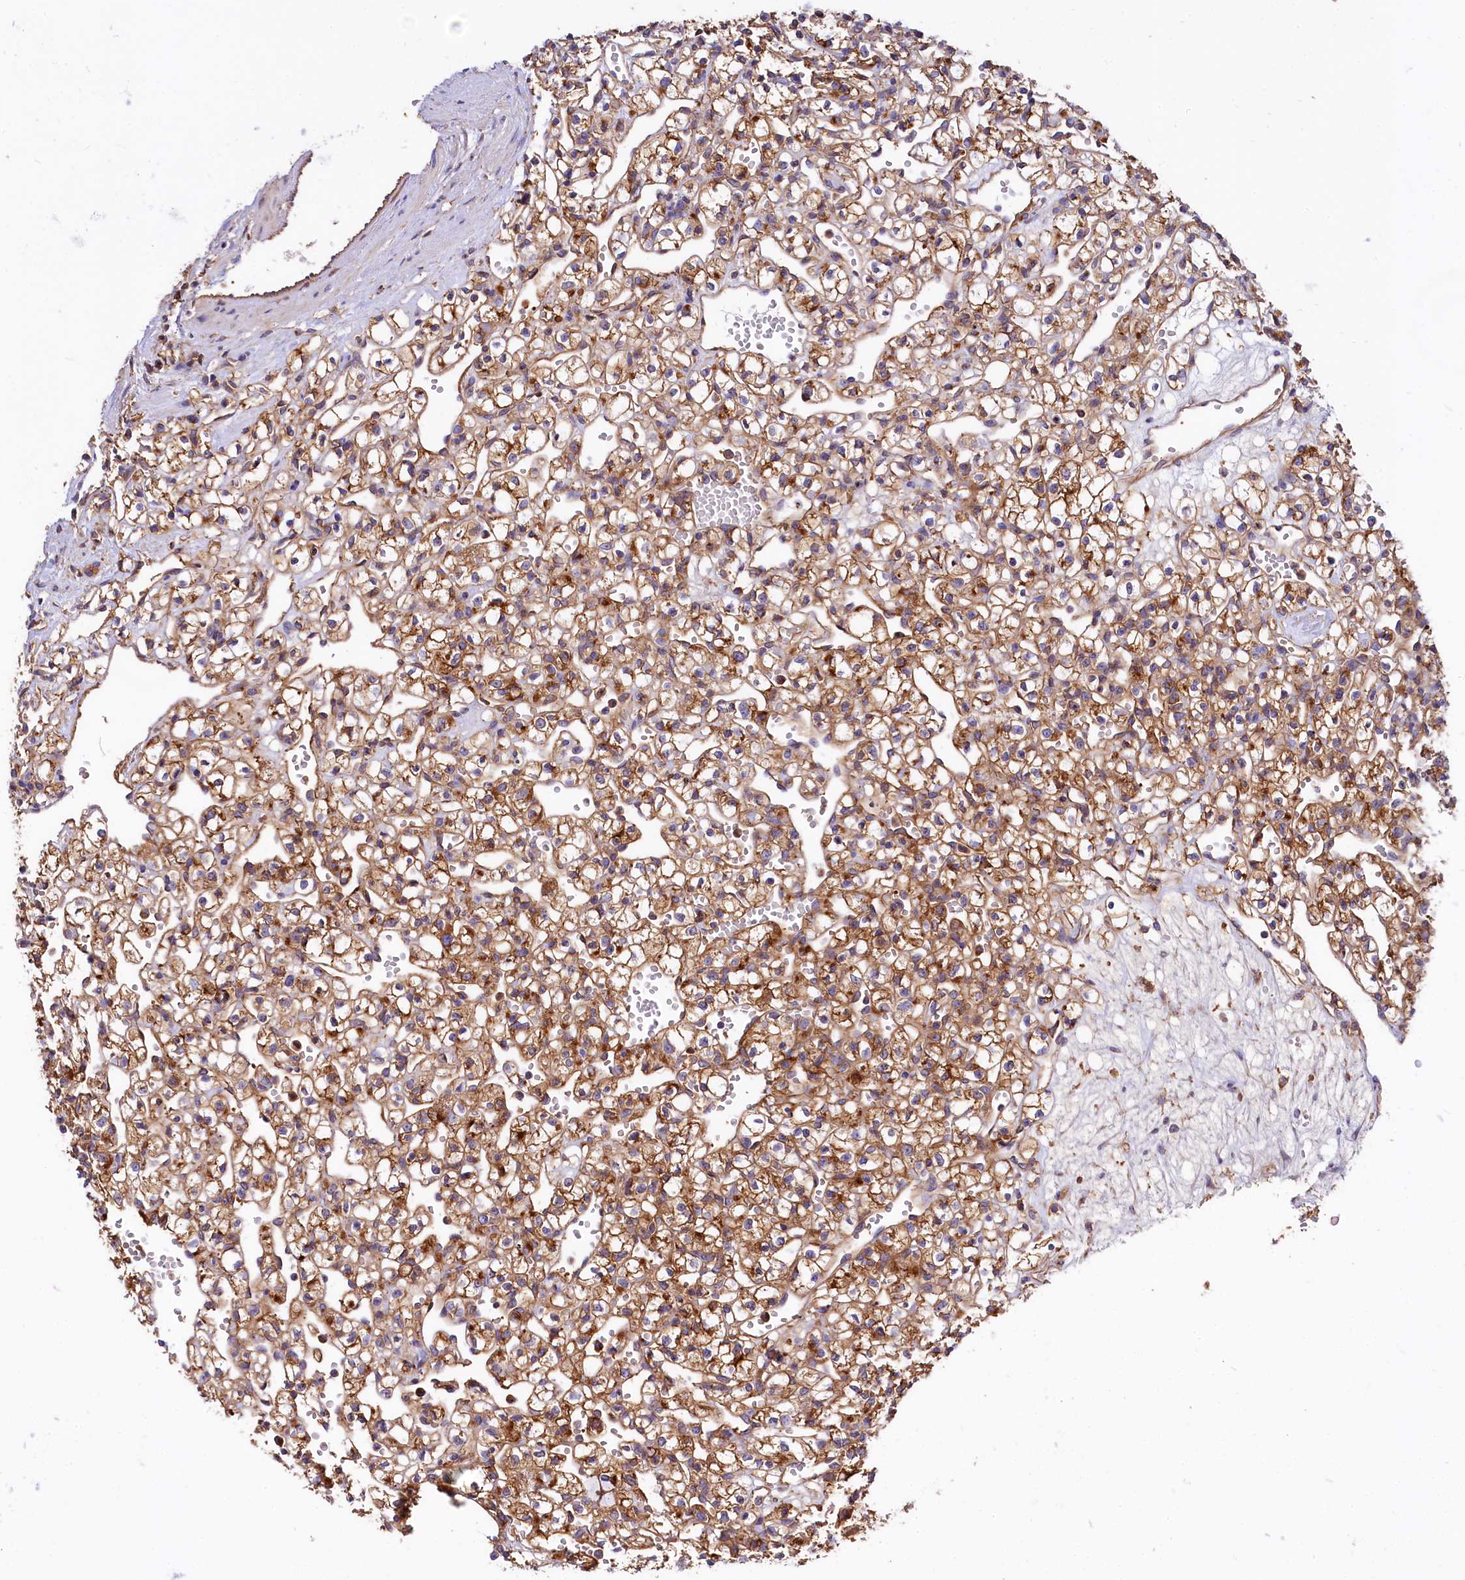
{"staining": {"intensity": "moderate", "quantity": ">75%", "location": "cytoplasmic/membranous"}, "tissue": "renal cancer", "cell_type": "Tumor cells", "image_type": "cancer", "snomed": [{"axis": "morphology", "description": "Adenocarcinoma, NOS"}, {"axis": "topography", "description": "Kidney"}], "caption": "Immunohistochemical staining of human renal cancer (adenocarcinoma) shows medium levels of moderate cytoplasmic/membranous positivity in approximately >75% of tumor cells.", "gene": "ANO6", "patient": {"sex": "female", "age": 59}}